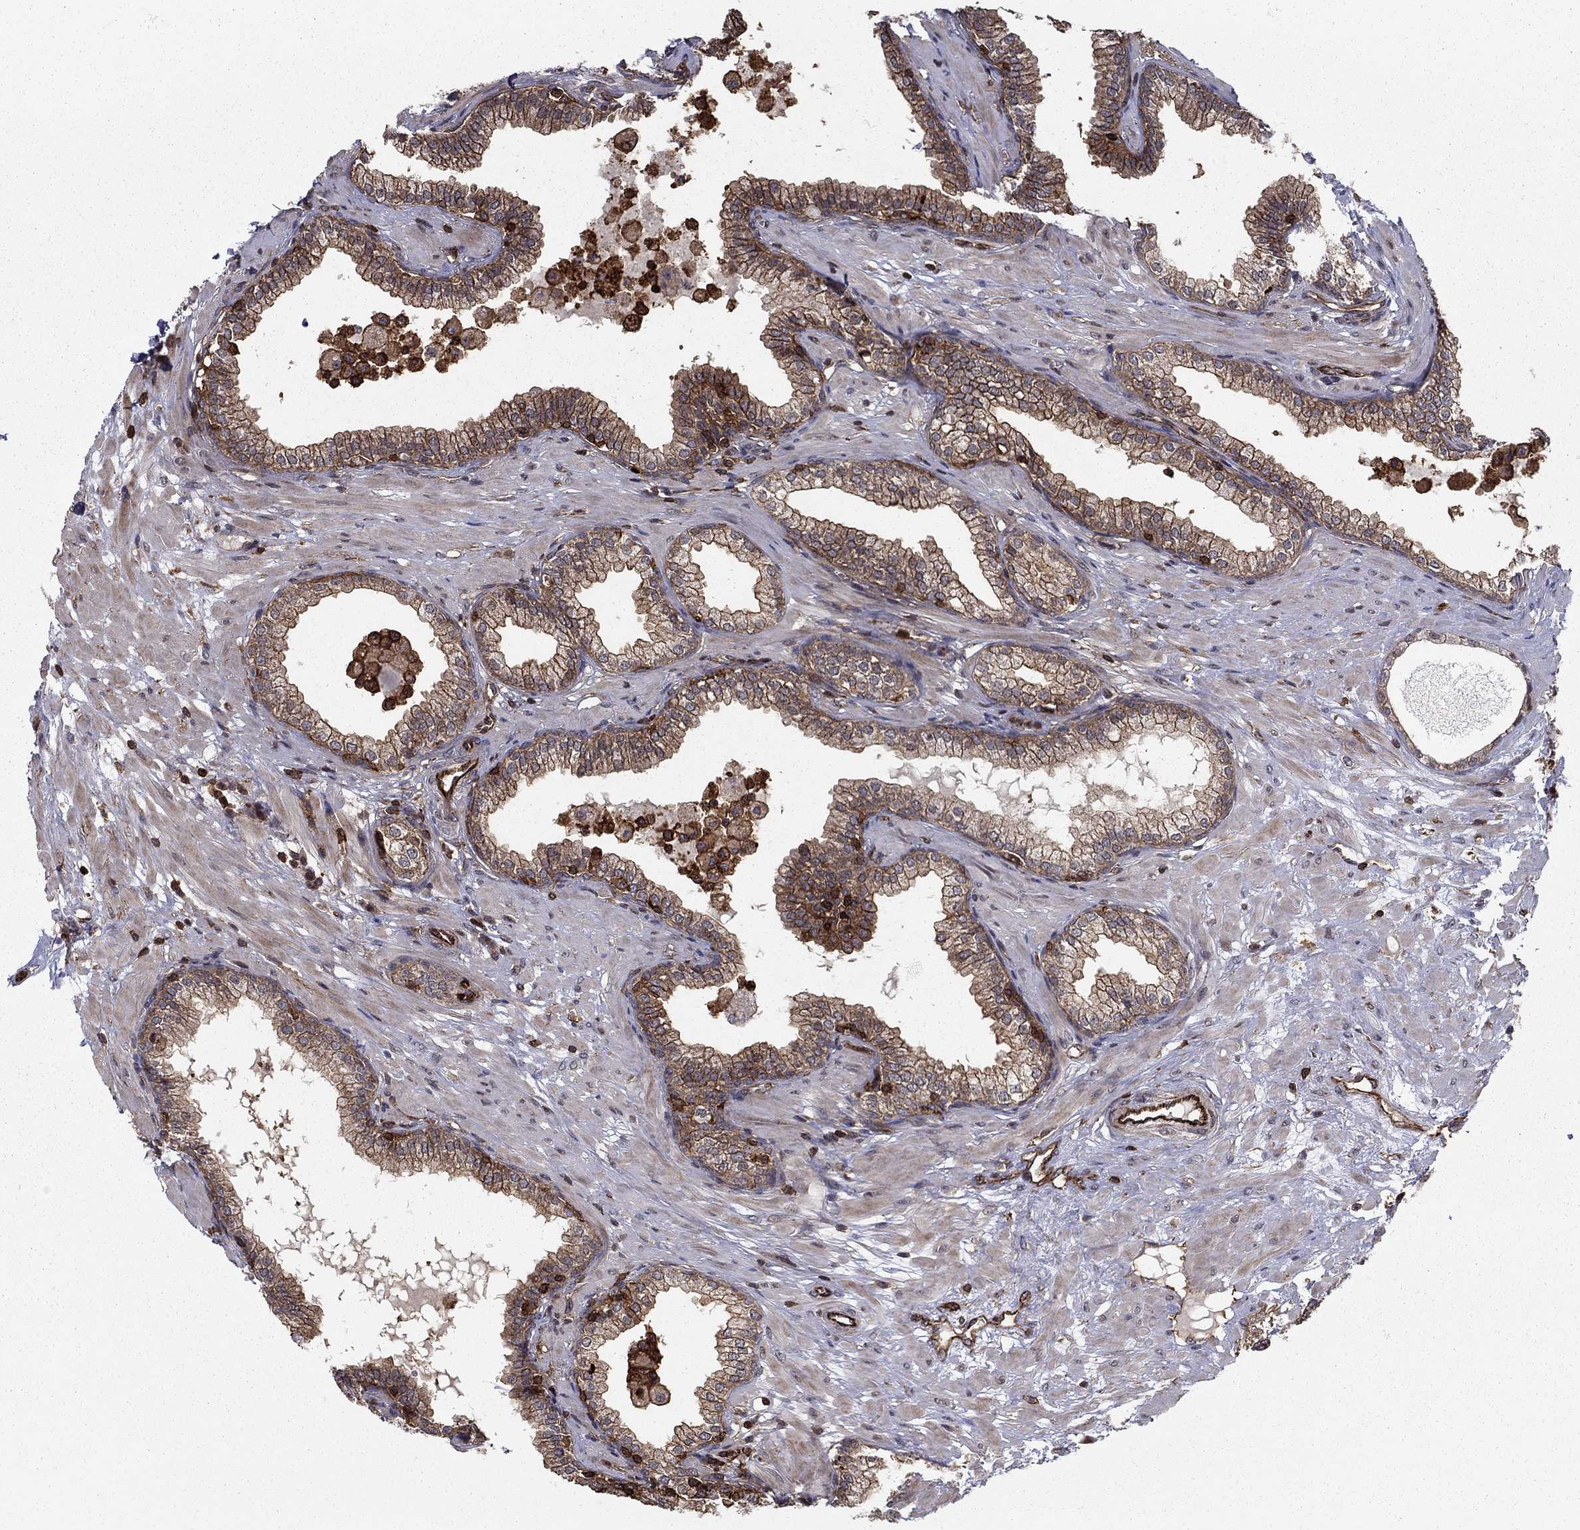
{"staining": {"intensity": "moderate", "quantity": "25%-75%", "location": "cytoplasmic/membranous"}, "tissue": "prostate", "cell_type": "Glandular cells", "image_type": "normal", "snomed": [{"axis": "morphology", "description": "Normal tissue, NOS"}, {"axis": "topography", "description": "Prostate"}], "caption": "Immunohistochemical staining of unremarkable human prostate displays 25%-75% levels of moderate cytoplasmic/membranous protein staining in approximately 25%-75% of glandular cells.", "gene": "ADM", "patient": {"sex": "male", "age": 64}}